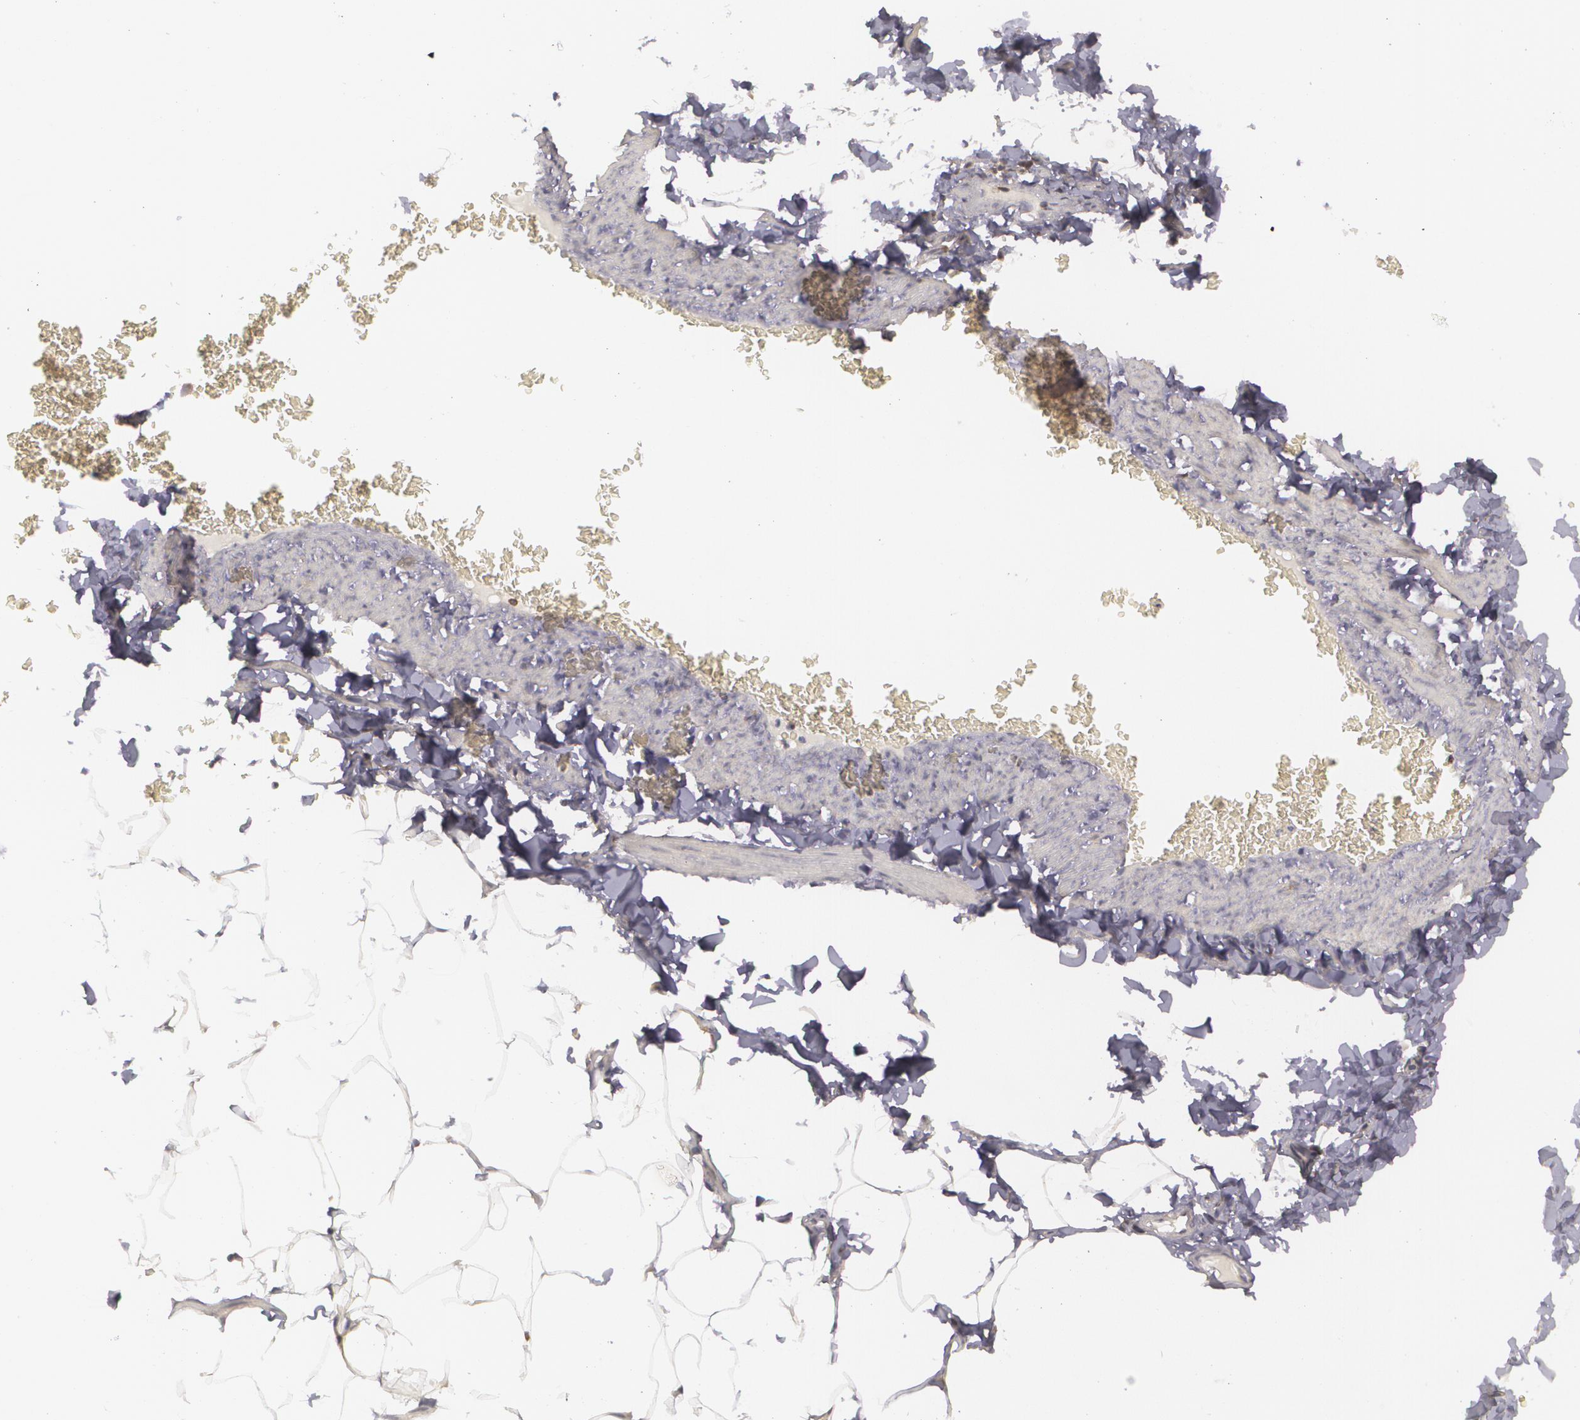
{"staining": {"intensity": "moderate", "quantity": ">75%", "location": "cytoplasmic/membranous"}, "tissue": "adipose tissue", "cell_type": "Adipocytes", "image_type": "normal", "snomed": [{"axis": "morphology", "description": "Normal tissue, NOS"}, {"axis": "topography", "description": "Vascular tissue"}], "caption": "Immunohistochemistry of benign adipose tissue shows medium levels of moderate cytoplasmic/membranous positivity in about >75% of adipocytes. Using DAB (3,3'-diaminobenzidine) (brown) and hematoxylin (blue) stains, captured at high magnification using brightfield microscopy.", "gene": "BIN1", "patient": {"sex": "male", "age": 41}}